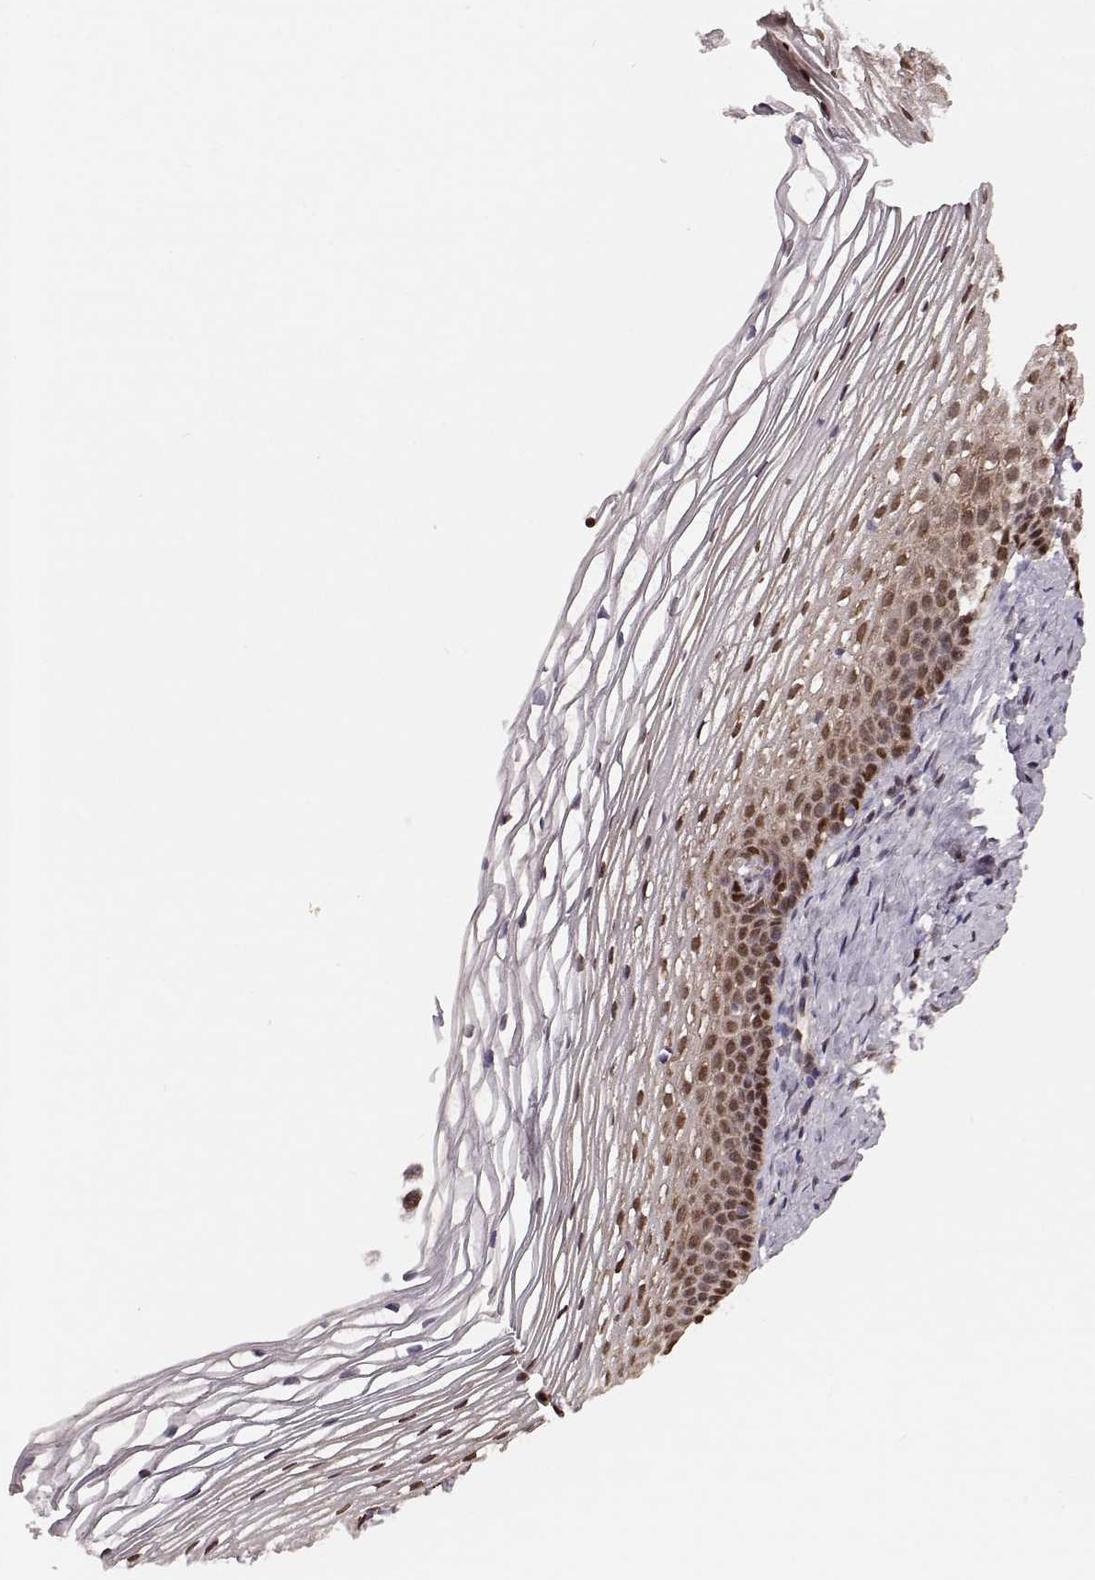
{"staining": {"intensity": "moderate", "quantity": "25%-75%", "location": "nuclear"}, "tissue": "cervix", "cell_type": "Glandular cells", "image_type": "normal", "snomed": [{"axis": "morphology", "description": "Normal tissue, NOS"}, {"axis": "topography", "description": "Cervix"}], "caption": "The photomicrograph exhibits staining of unremarkable cervix, revealing moderate nuclear protein positivity (brown color) within glandular cells.", "gene": "KLF6", "patient": {"sex": "female", "age": 39}}